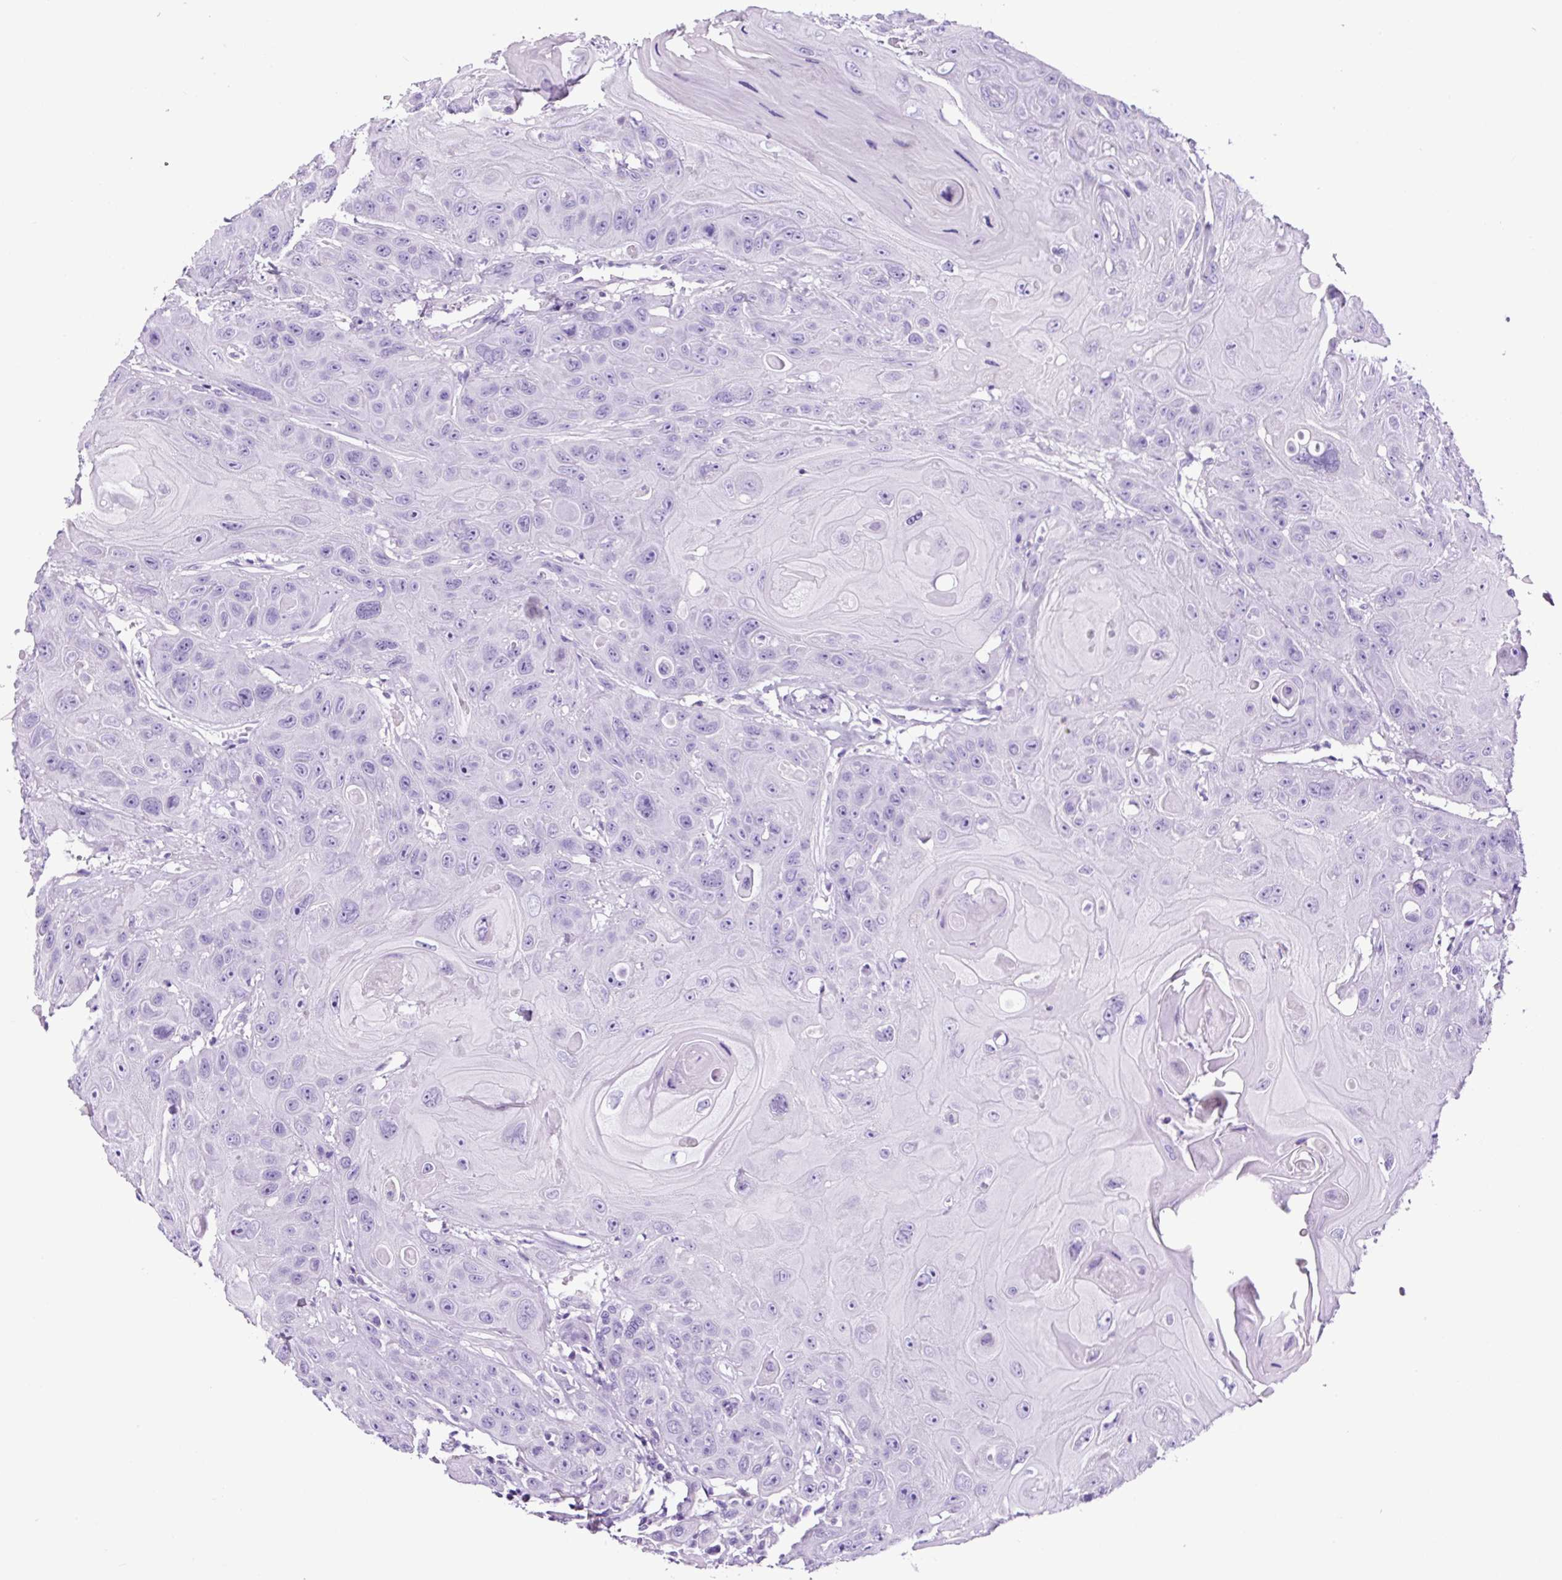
{"staining": {"intensity": "negative", "quantity": "none", "location": "none"}, "tissue": "head and neck cancer", "cell_type": "Tumor cells", "image_type": "cancer", "snomed": [{"axis": "morphology", "description": "Squamous cell carcinoma, NOS"}, {"axis": "topography", "description": "Head-Neck"}], "caption": "IHC photomicrograph of neoplastic tissue: head and neck cancer stained with DAB (3,3'-diaminobenzidine) demonstrates no significant protein expression in tumor cells.", "gene": "FBXL7", "patient": {"sex": "female", "age": 59}}